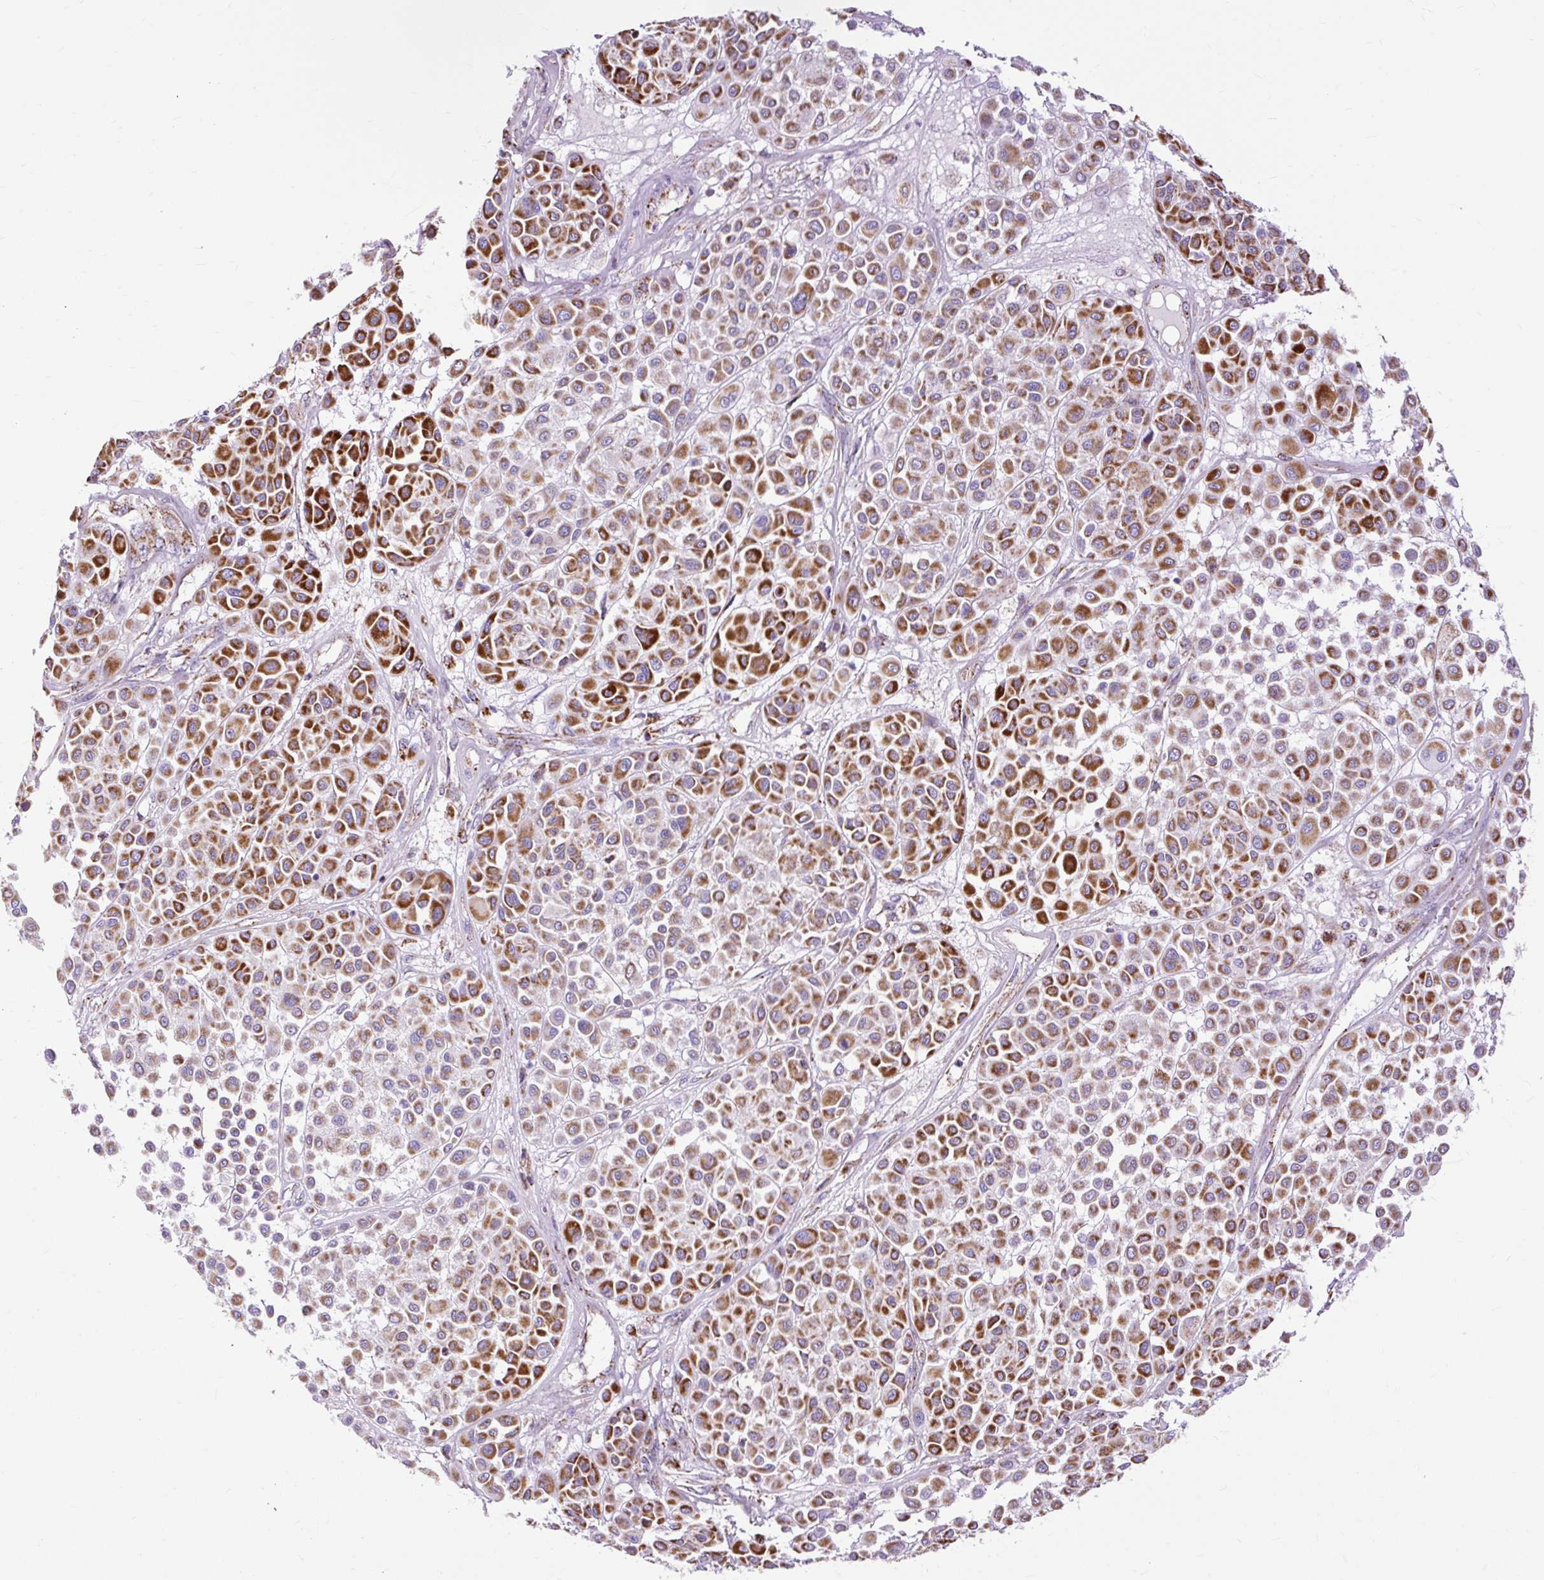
{"staining": {"intensity": "strong", "quantity": ">75%", "location": "cytoplasmic/membranous"}, "tissue": "melanoma", "cell_type": "Tumor cells", "image_type": "cancer", "snomed": [{"axis": "morphology", "description": "Malignant melanoma, Metastatic site"}, {"axis": "topography", "description": "Soft tissue"}], "caption": "Immunohistochemistry (IHC) micrograph of neoplastic tissue: melanoma stained using IHC displays high levels of strong protein expression localized specifically in the cytoplasmic/membranous of tumor cells, appearing as a cytoplasmic/membranous brown color.", "gene": "DLAT", "patient": {"sex": "male", "age": 41}}